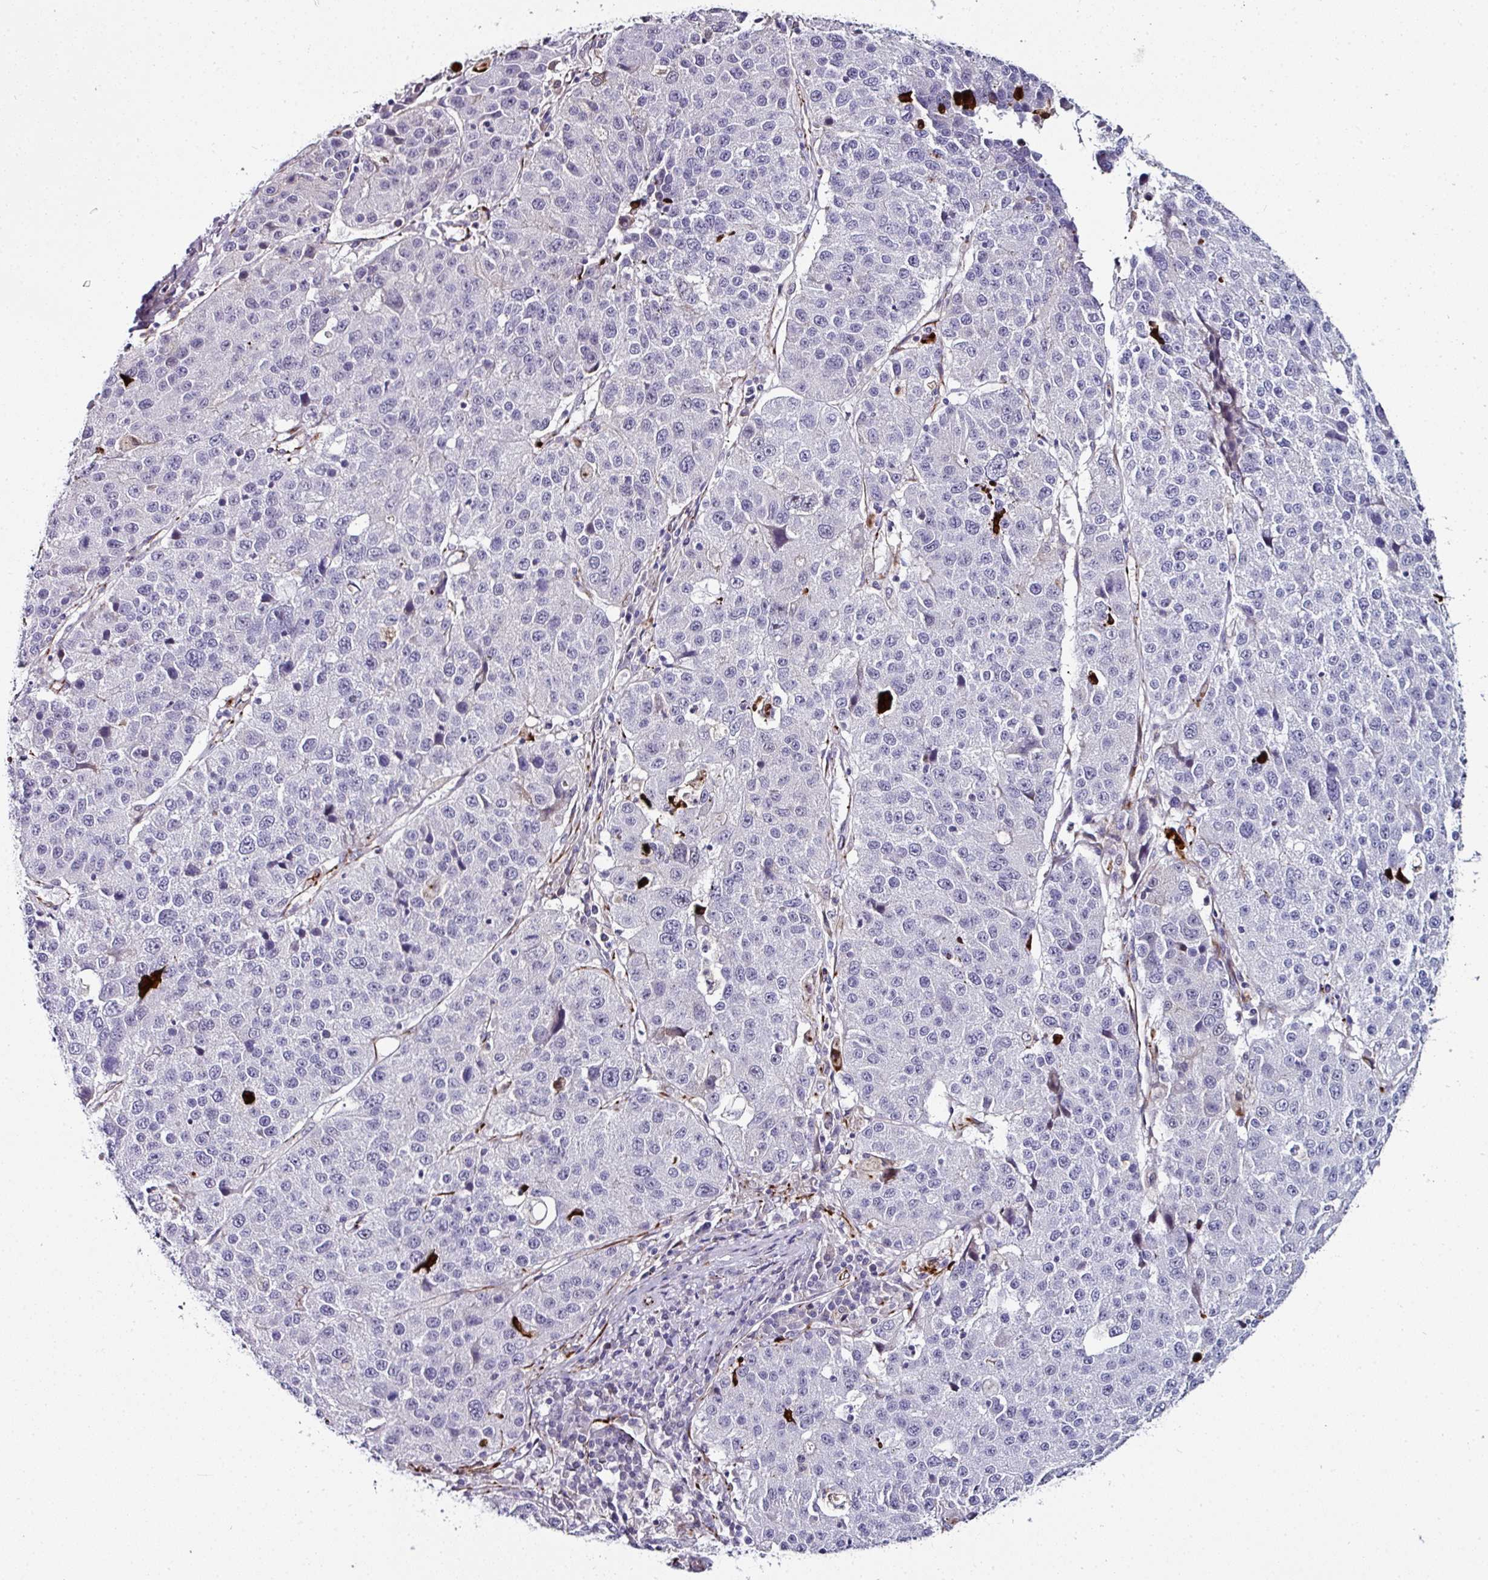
{"staining": {"intensity": "negative", "quantity": "none", "location": "none"}, "tissue": "stomach cancer", "cell_type": "Tumor cells", "image_type": "cancer", "snomed": [{"axis": "morphology", "description": "Adenocarcinoma, NOS"}, {"axis": "topography", "description": "Stomach"}], "caption": "DAB (3,3'-diaminobenzidine) immunohistochemical staining of human stomach cancer (adenocarcinoma) displays no significant expression in tumor cells.", "gene": "TMPRSS9", "patient": {"sex": "male", "age": 71}}